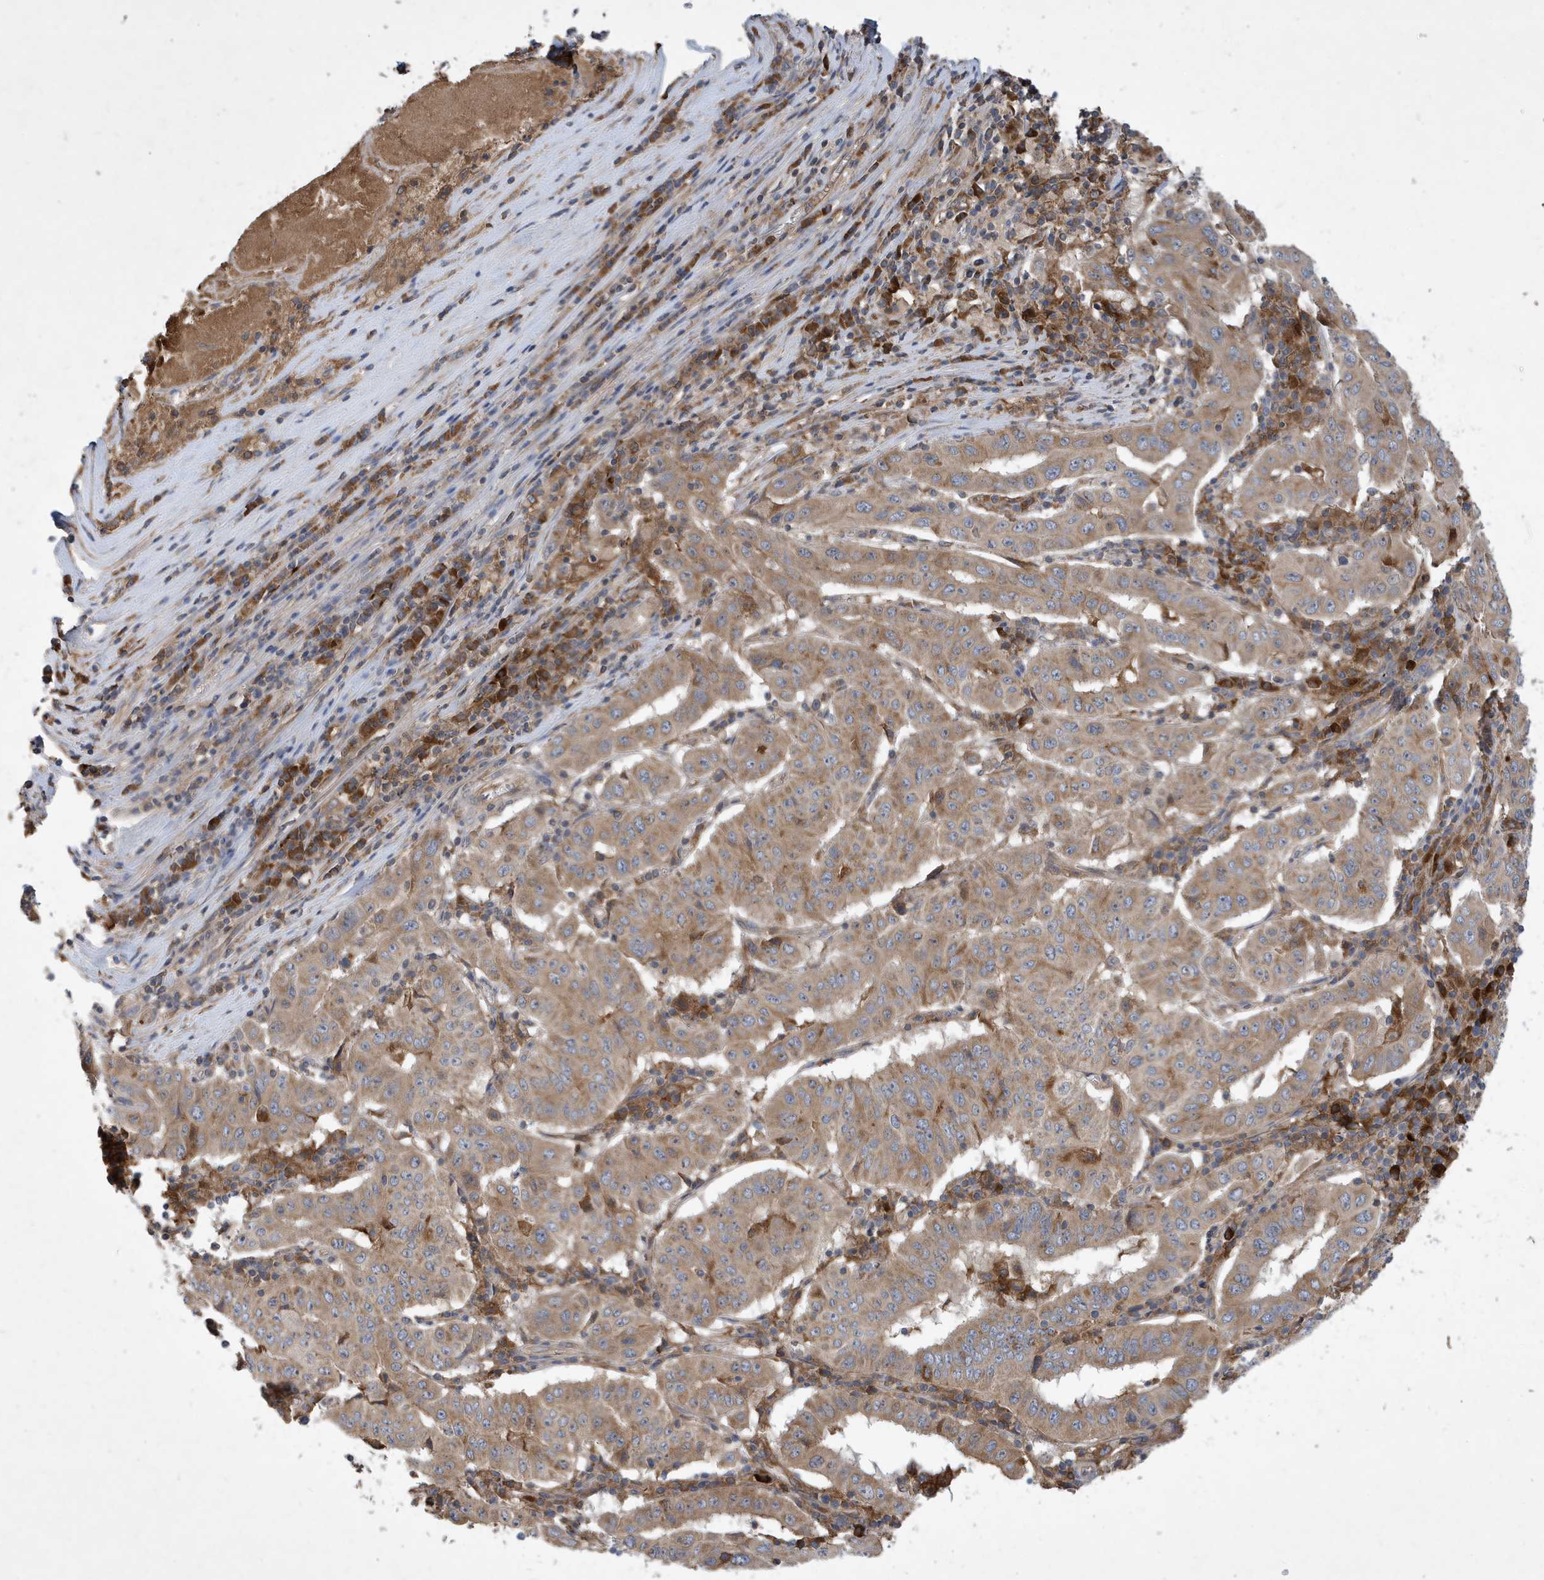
{"staining": {"intensity": "moderate", "quantity": ">75%", "location": "cytoplasmic/membranous"}, "tissue": "pancreatic cancer", "cell_type": "Tumor cells", "image_type": "cancer", "snomed": [{"axis": "morphology", "description": "Adenocarcinoma, NOS"}, {"axis": "topography", "description": "Pancreas"}], "caption": "This histopathology image displays pancreatic adenocarcinoma stained with immunohistochemistry to label a protein in brown. The cytoplasmic/membranous of tumor cells show moderate positivity for the protein. Nuclei are counter-stained blue.", "gene": "STK19", "patient": {"sex": "male", "age": 63}}